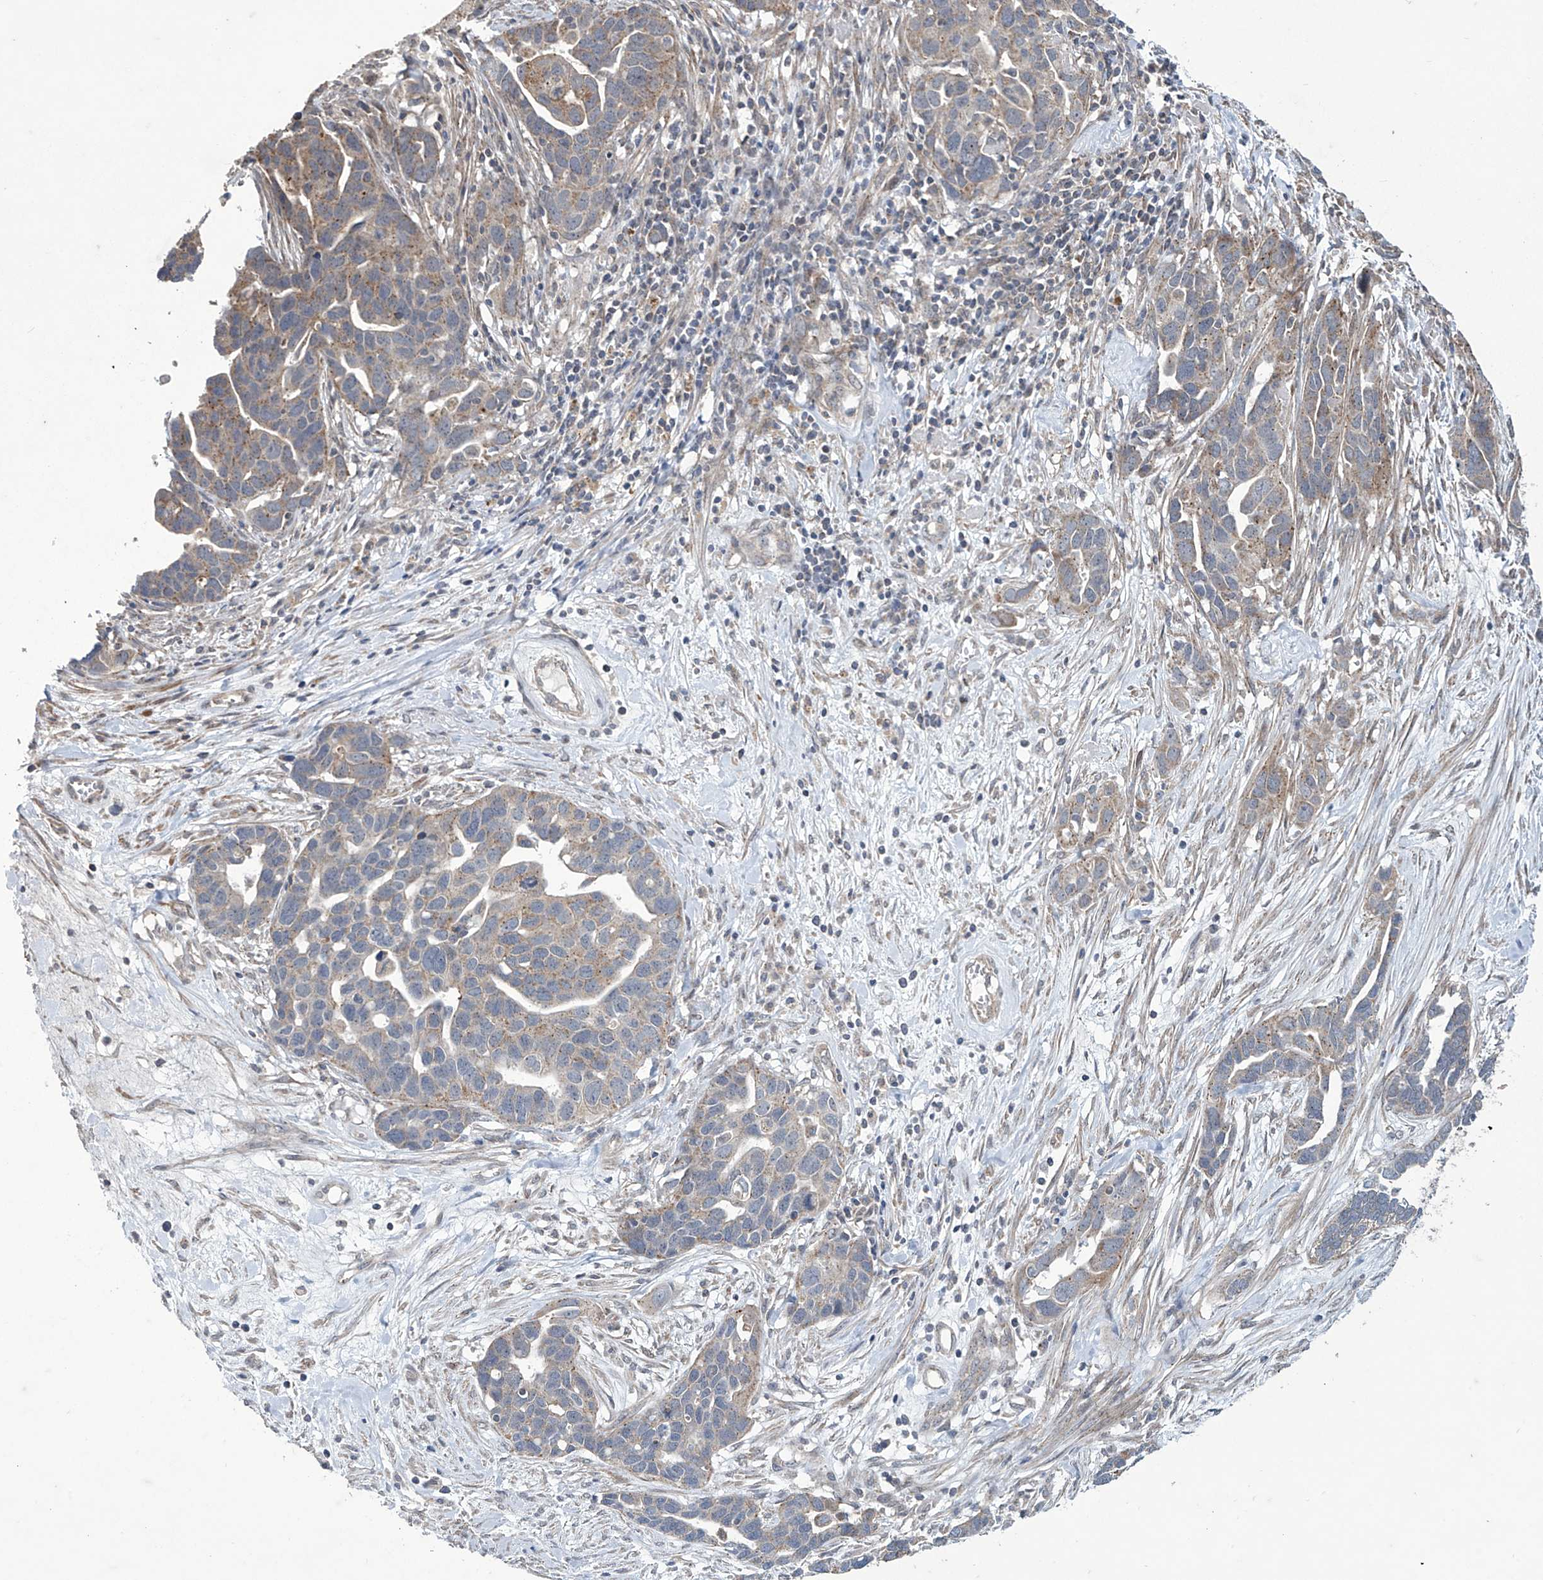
{"staining": {"intensity": "weak", "quantity": "25%-75%", "location": "cytoplasmic/membranous"}, "tissue": "ovarian cancer", "cell_type": "Tumor cells", "image_type": "cancer", "snomed": [{"axis": "morphology", "description": "Cystadenocarcinoma, serous, NOS"}, {"axis": "topography", "description": "Ovary"}], "caption": "A high-resolution image shows immunohistochemistry staining of ovarian serous cystadenocarcinoma, which shows weak cytoplasmic/membranous staining in approximately 25%-75% of tumor cells. (Stains: DAB in brown, nuclei in blue, Microscopy: brightfield microscopy at high magnification).", "gene": "TRIM60", "patient": {"sex": "female", "age": 54}}